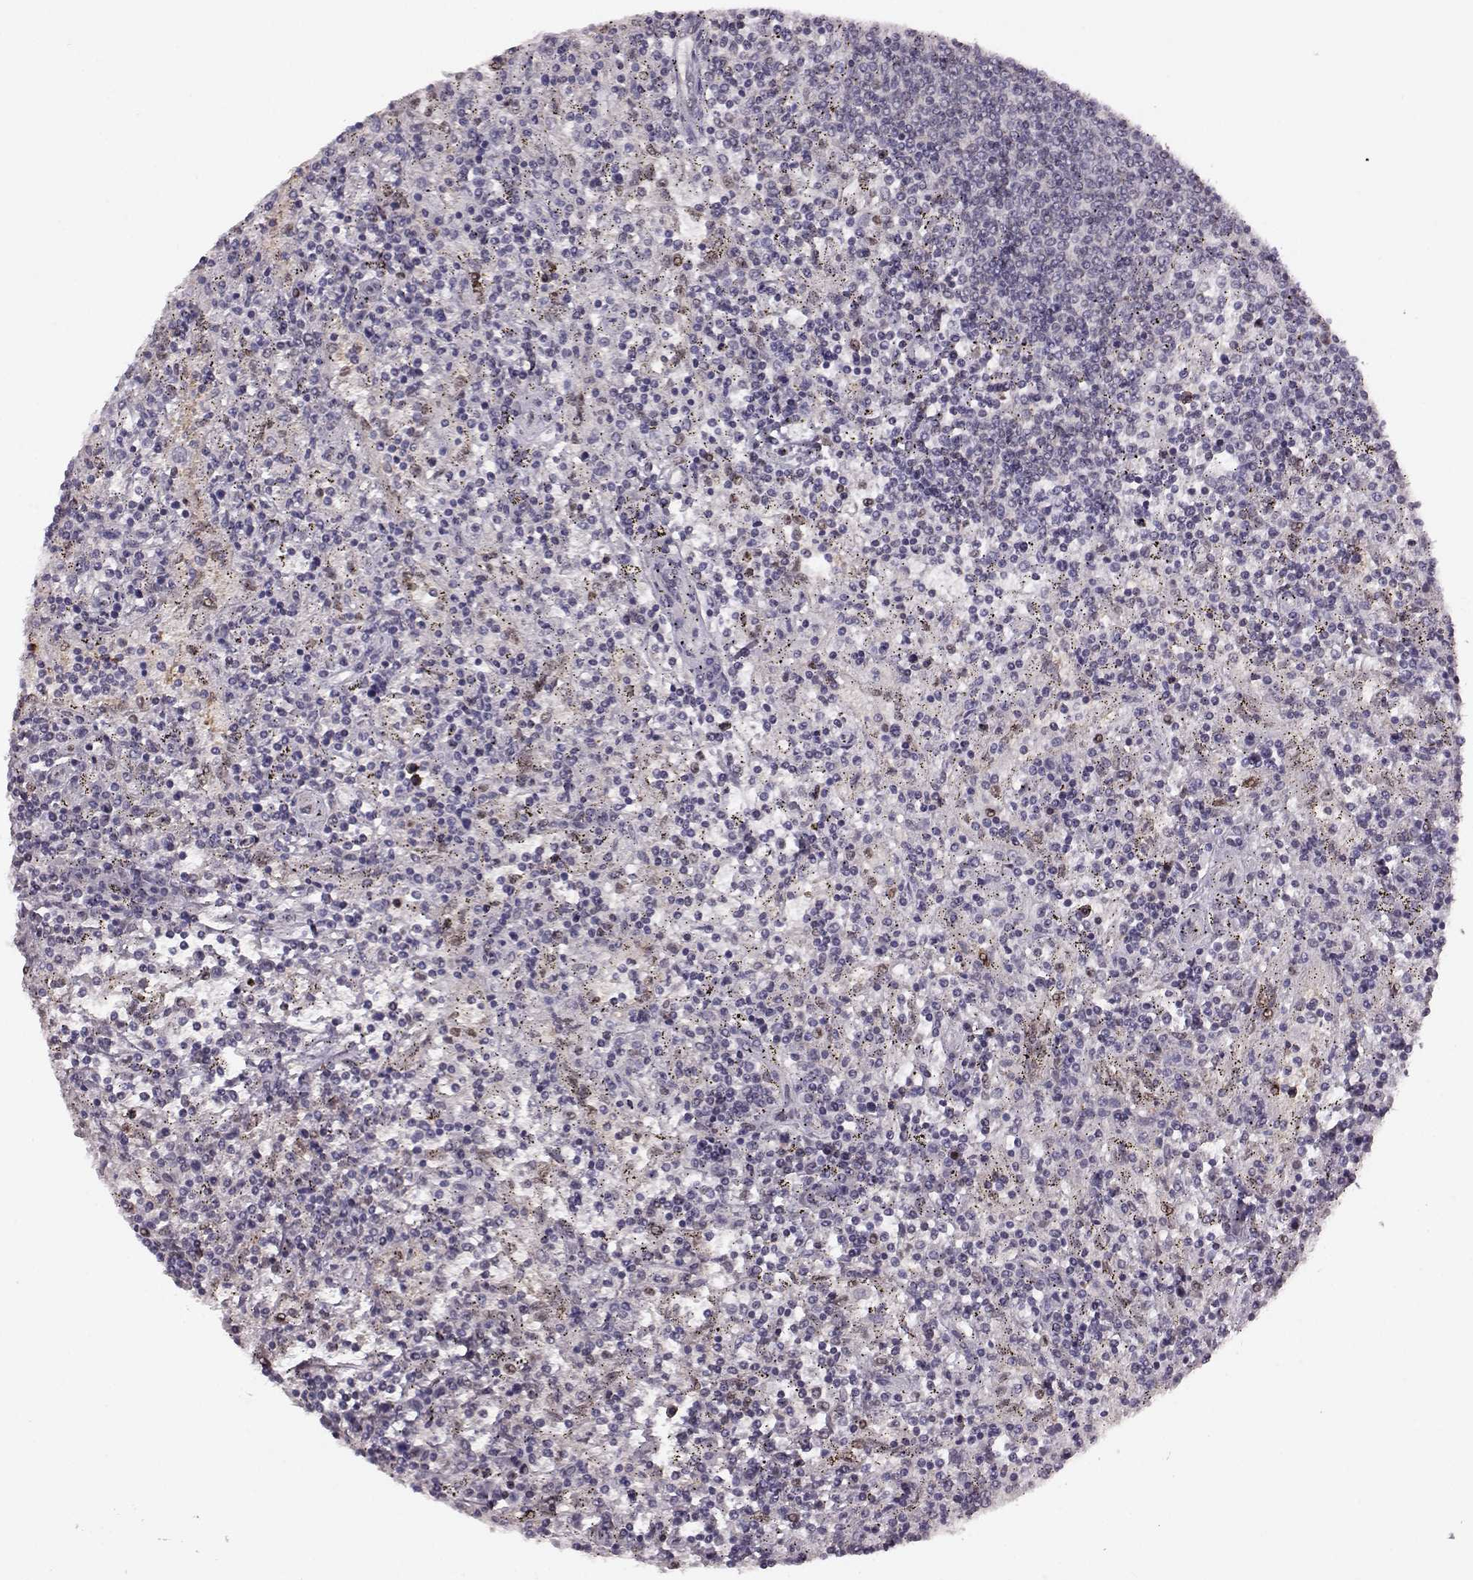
{"staining": {"intensity": "negative", "quantity": "none", "location": "none"}, "tissue": "lymphoma", "cell_type": "Tumor cells", "image_type": "cancer", "snomed": [{"axis": "morphology", "description": "Malignant lymphoma, non-Hodgkin's type, Low grade"}, {"axis": "topography", "description": "Spleen"}], "caption": "Tumor cells are negative for brown protein staining in malignant lymphoma, non-Hodgkin's type (low-grade).", "gene": "KLF6", "patient": {"sex": "male", "age": 62}}